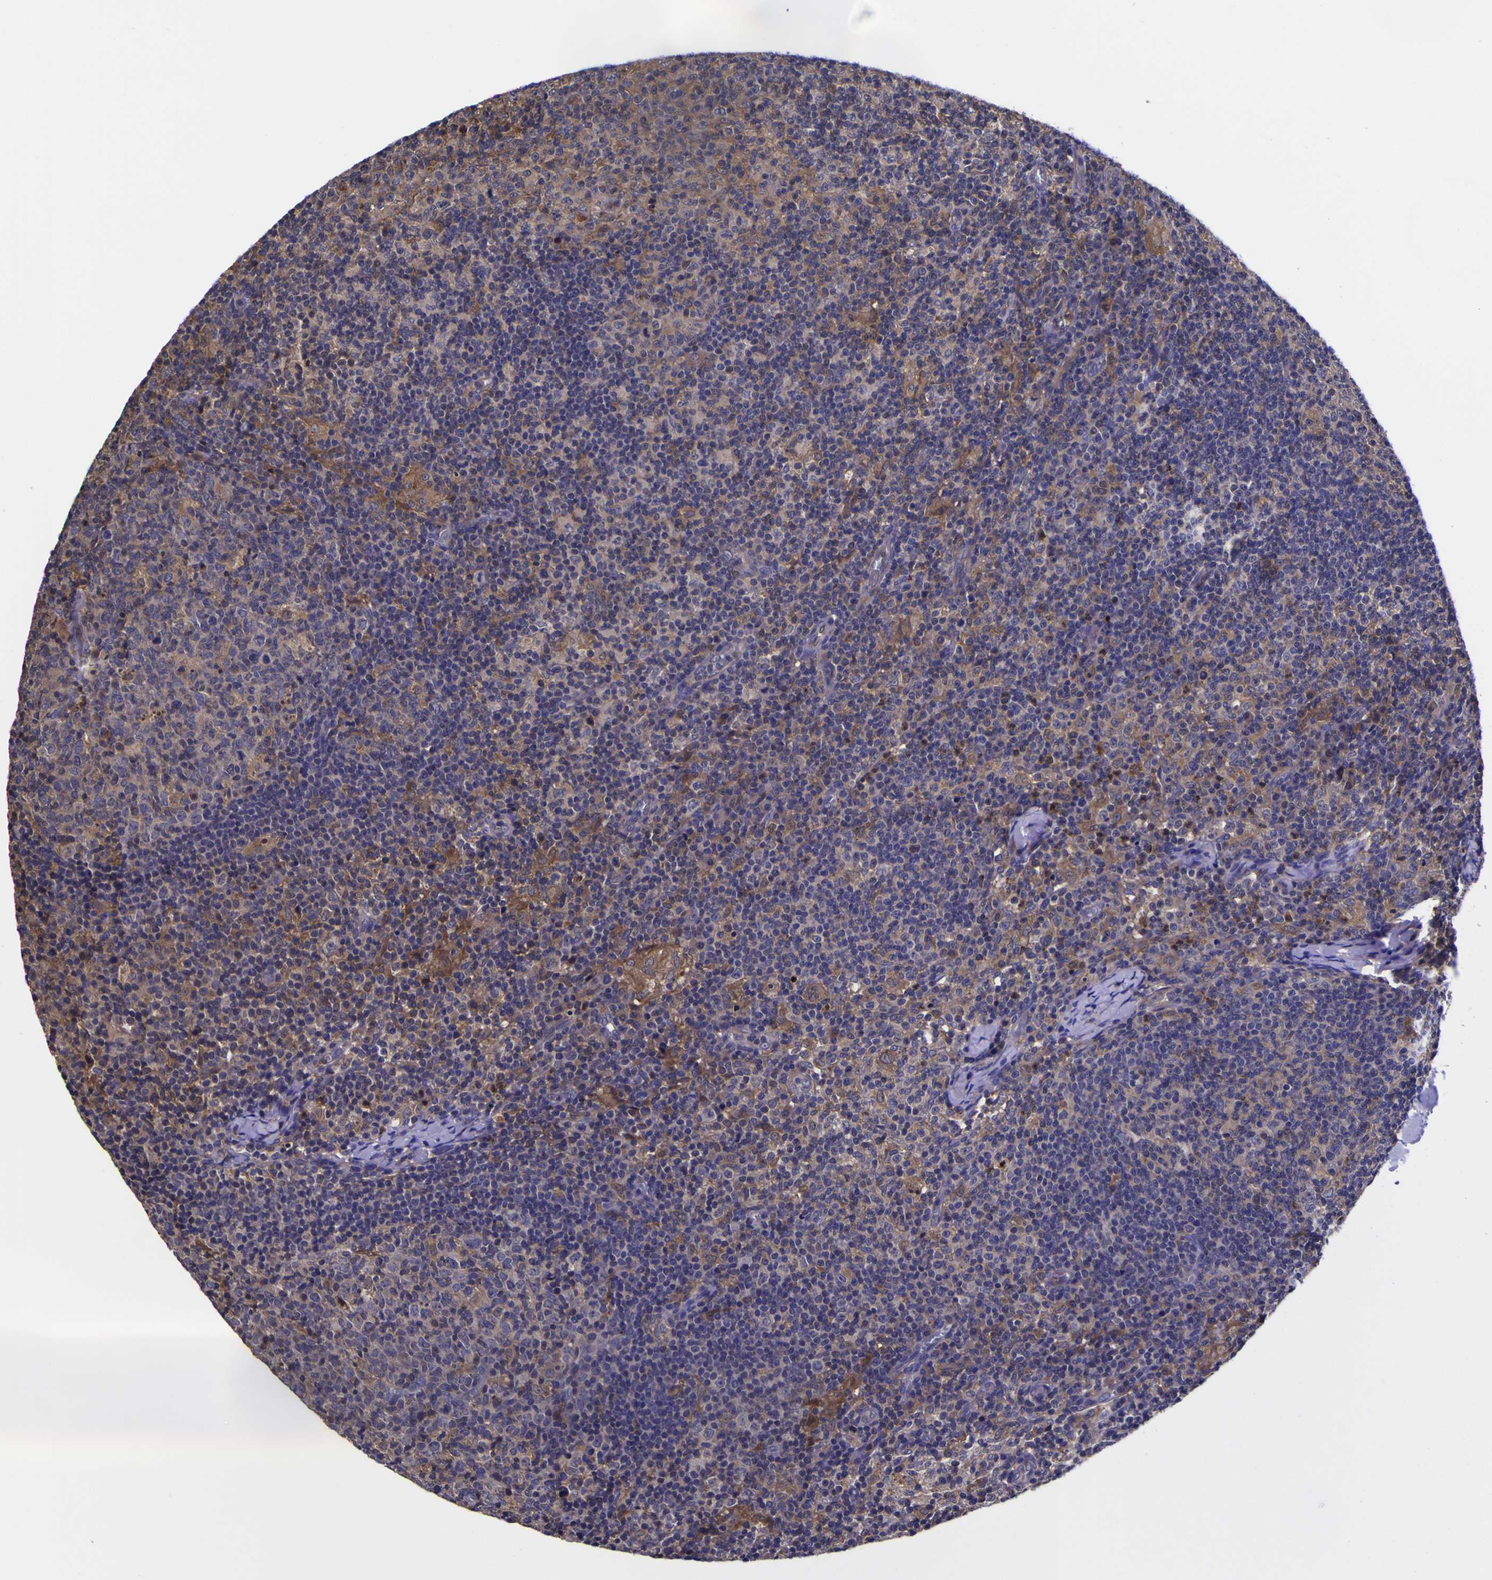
{"staining": {"intensity": "negative", "quantity": "none", "location": "none"}, "tissue": "lymph node", "cell_type": "Germinal center cells", "image_type": "normal", "snomed": [{"axis": "morphology", "description": "Normal tissue, NOS"}, {"axis": "morphology", "description": "Inflammation, NOS"}, {"axis": "topography", "description": "Lymph node"}], "caption": "Histopathology image shows no significant protein staining in germinal center cells of unremarkable lymph node.", "gene": "MAPK14", "patient": {"sex": "male", "age": 55}}